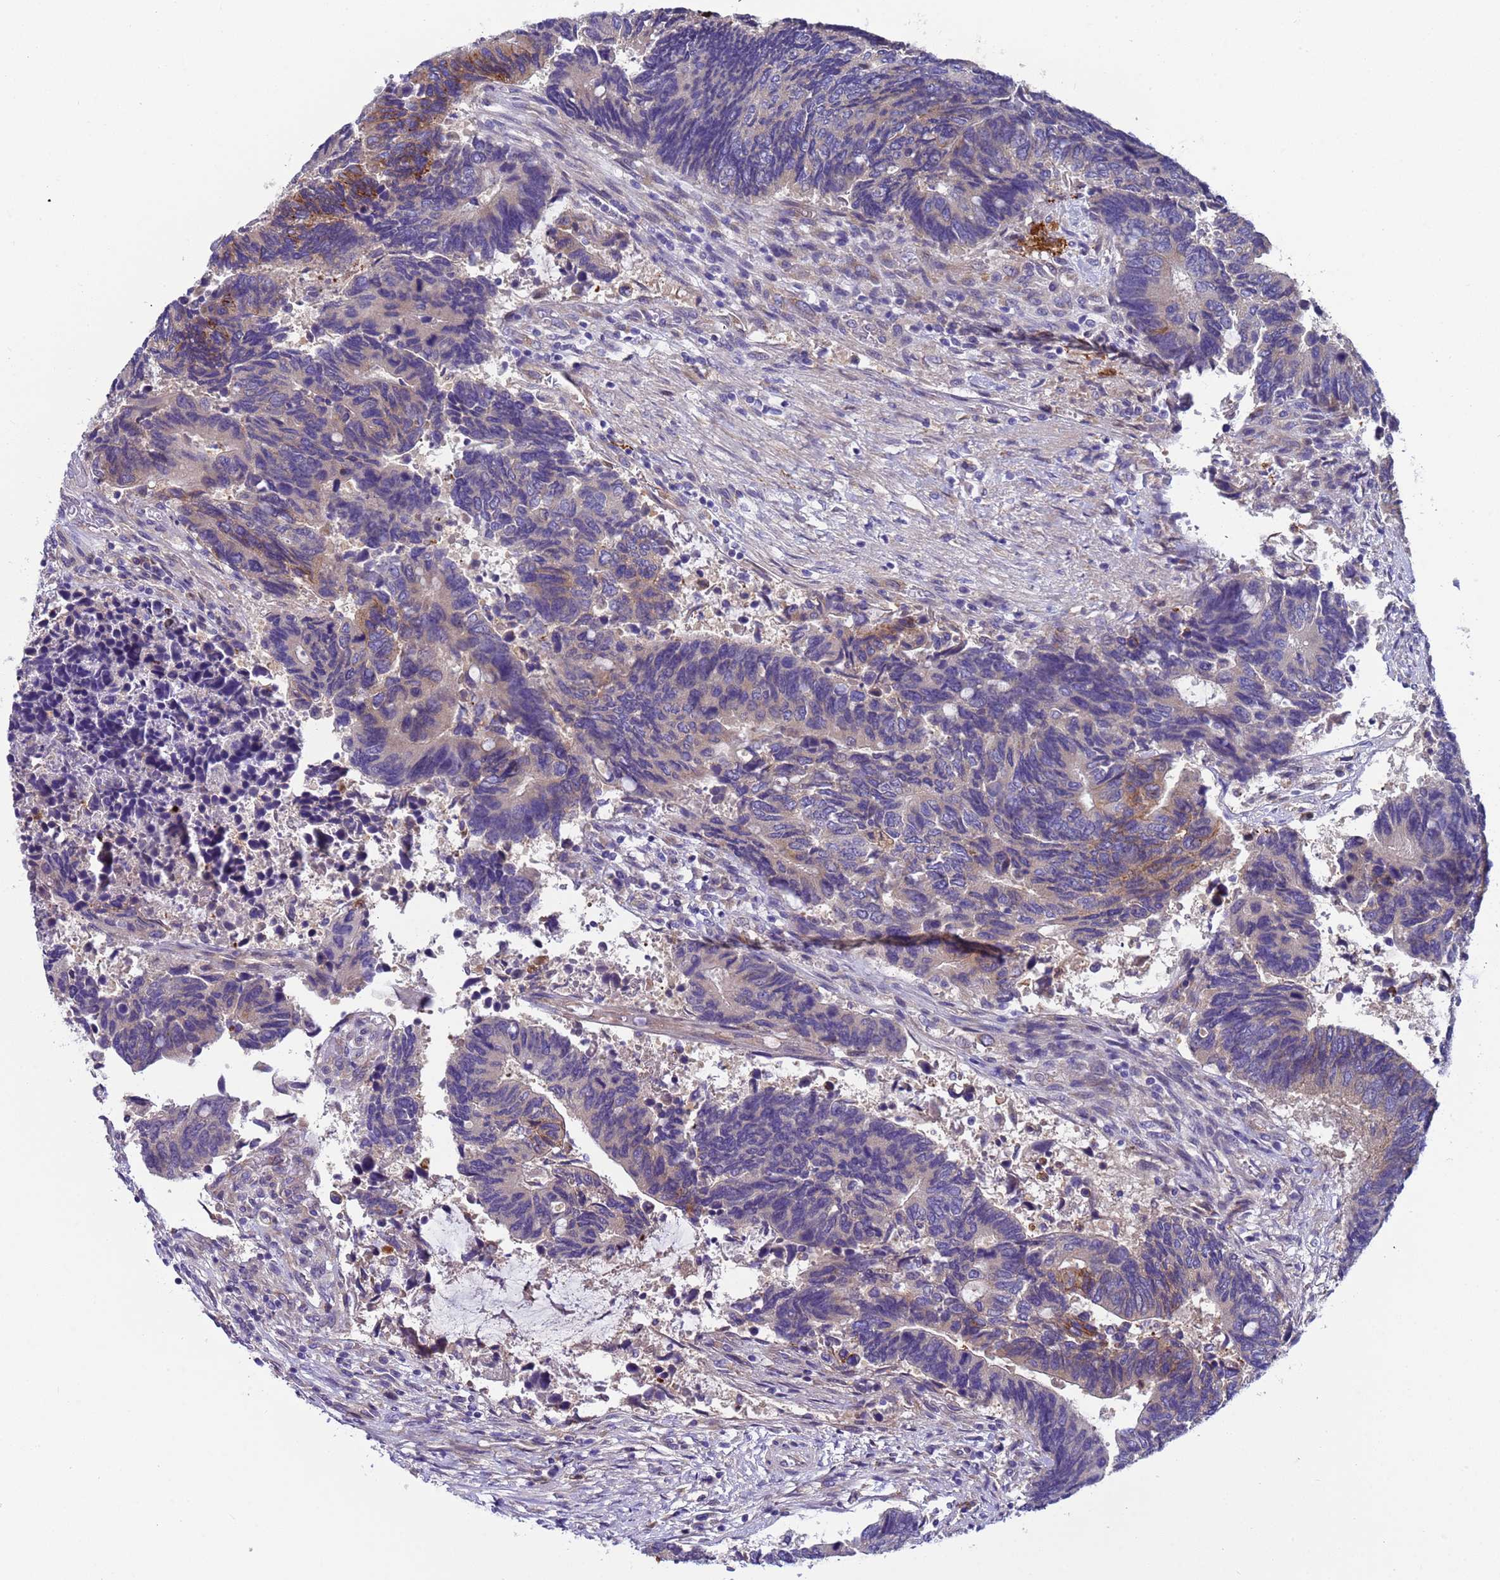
{"staining": {"intensity": "moderate", "quantity": "<25%", "location": "cytoplasmic/membranous"}, "tissue": "colorectal cancer", "cell_type": "Tumor cells", "image_type": "cancer", "snomed": [{"axis": "morphology", "description": "Adenocarcinoma, NOS"}, {"axis": "topography", "description": "Colon"}], "caption": "Protein staining shows moderate cytoplasmic/membranous staining in approximately <25% of tumor cells in colorectal cancer.", "gene": "PAQR7", "patient": {"sex": "male", "age": 87}}